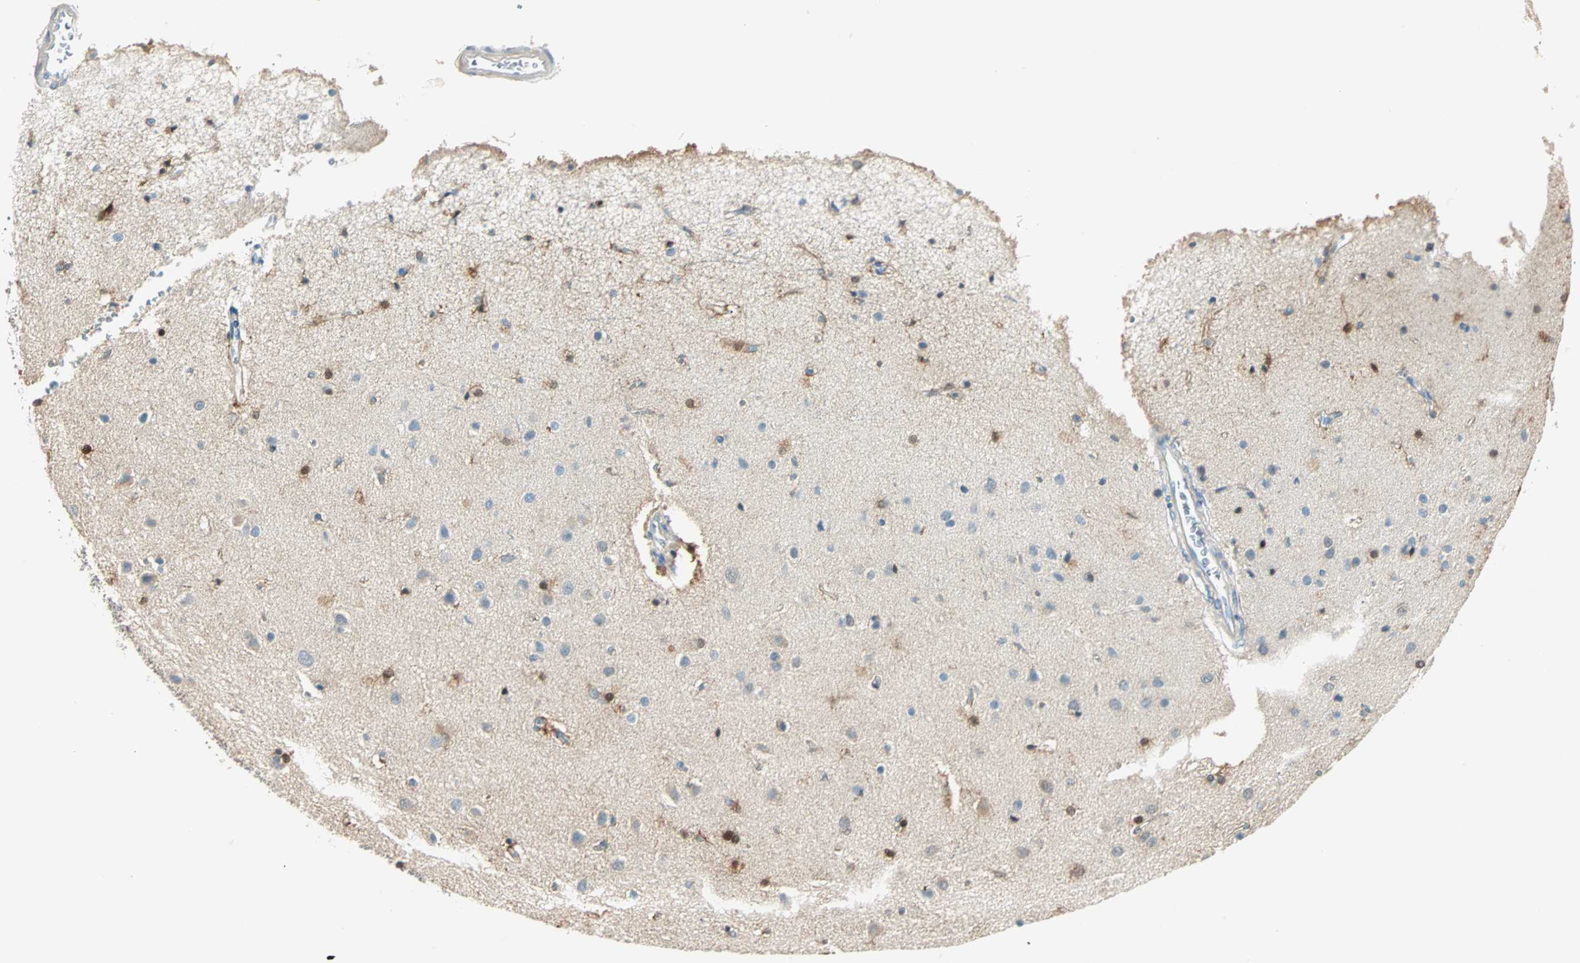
{"staining": {"intensity": "weak", "quantity": "<25%", "location": "cytoplasmic/membranous"}, "tissue": "cerebral cortex", "cell_type": "Endothelial cells", "image_type": "normal", "snomed": [{"axis": "morphology", "description": "Normal tissue, NOS"}, {"axis": "topography", "description": "Cerebral cortex"}], "caption": "Immunohistochemistry image of benign cerebral cortex stained for a protein (brown), which shows no expression in endothelial cells.", "gene": "ATF6", "patient": {"sex": "female", "age": 54}}